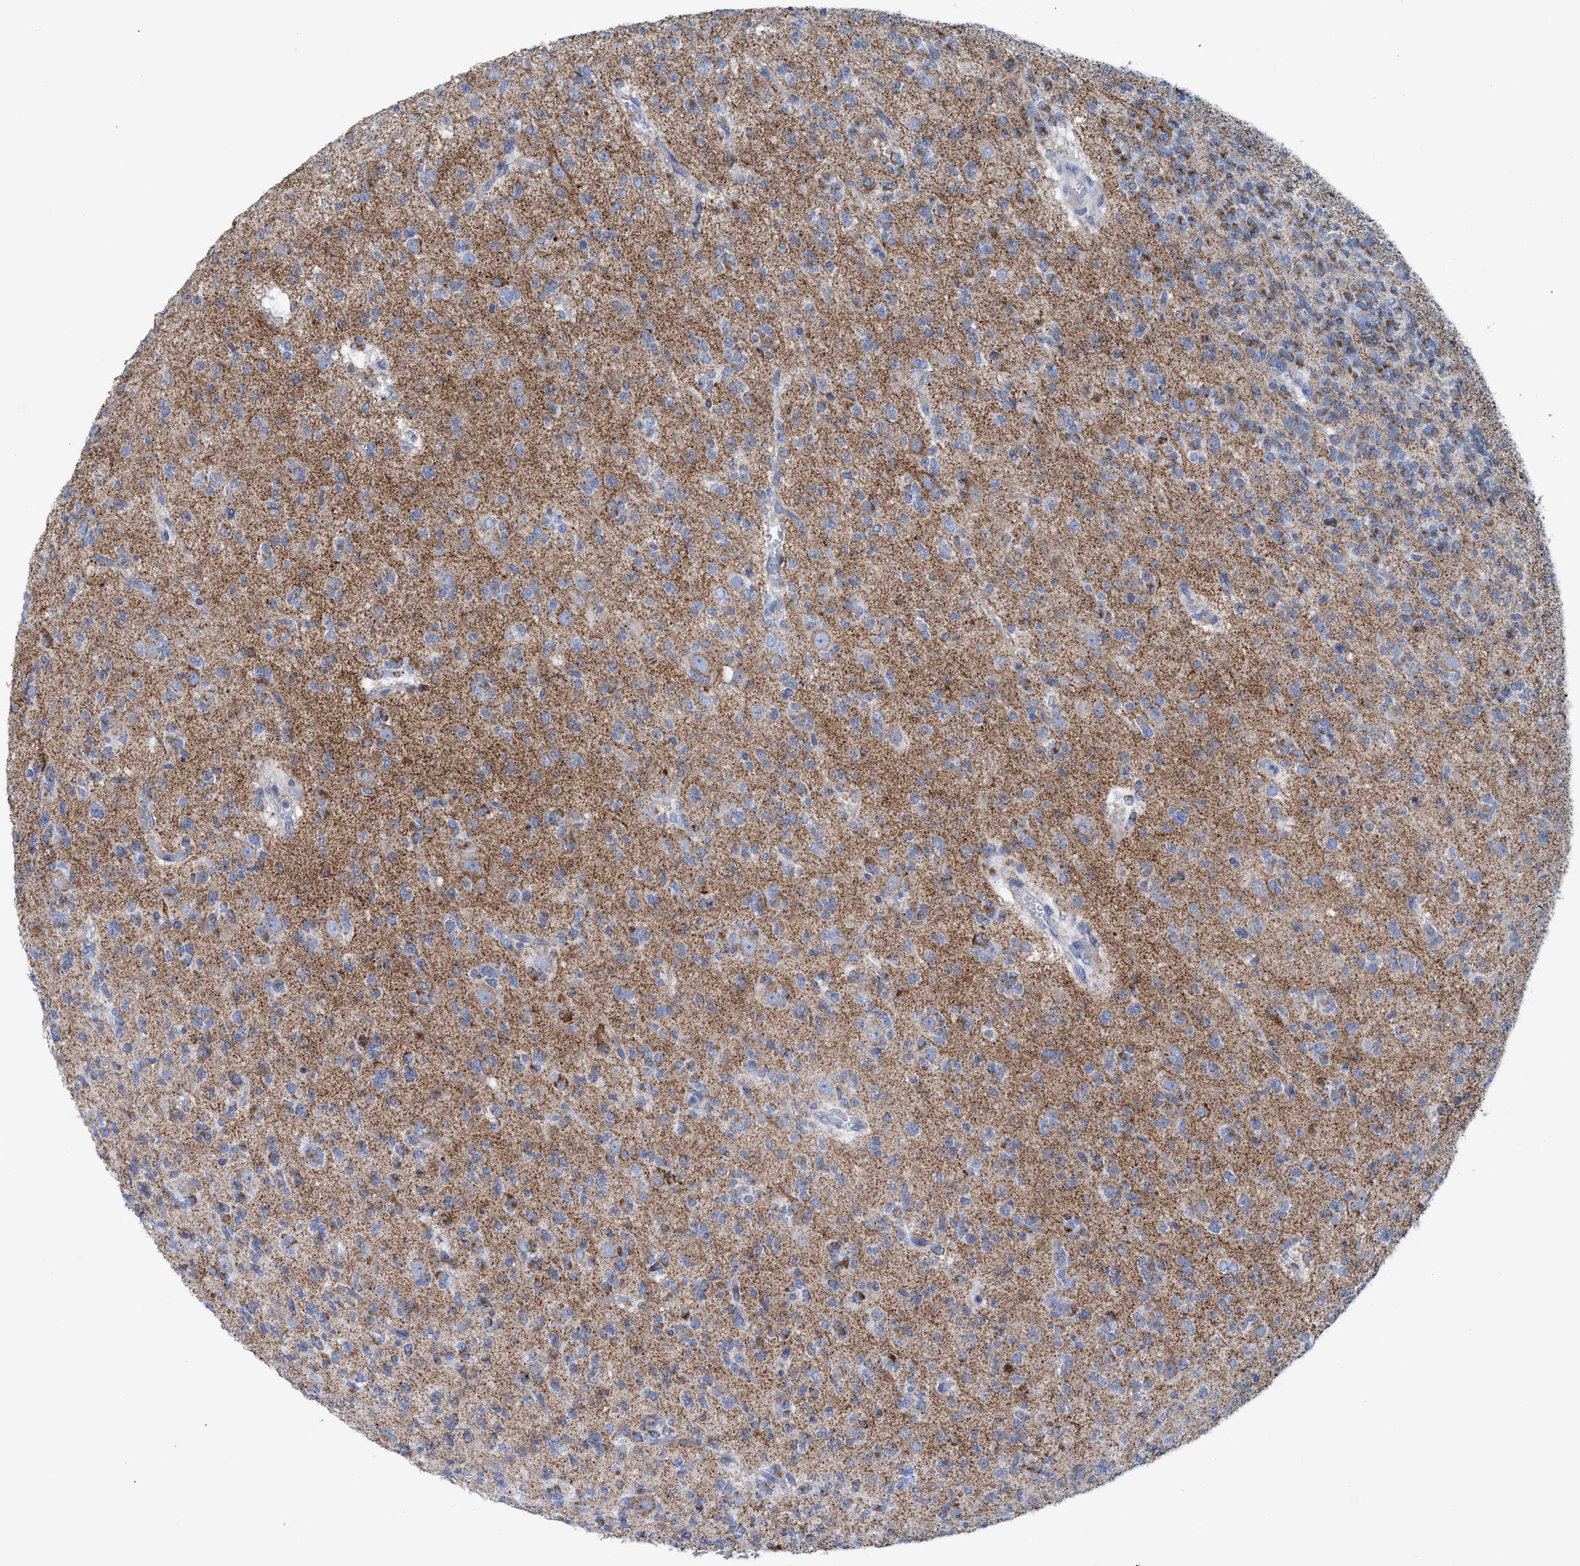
{"staining": {"intensity": "moderate", "quantity": "25%-75%", "location": "cytoplasmic/membranous"}, "tissue": "glioma", "cell_type": "Tumor cells", "image_type": "cancer", "snomed": [{"axis": "morphology", "description": "Glioma, malignant, Low grade"}, {"axis": "topography", "description": "Brain"}], "caption": "This histopathology image demonstrates malignant glioma (low-grade) stained with immunohistochemistry (IHC) to label a protein in brown. The cytoplasmic/membranous of tumor cells show moderate positivity for the protein. Nuclei are counter-stained blue.", "gene": "GGA3", "patient": {"sex": "male", "age": 38}}